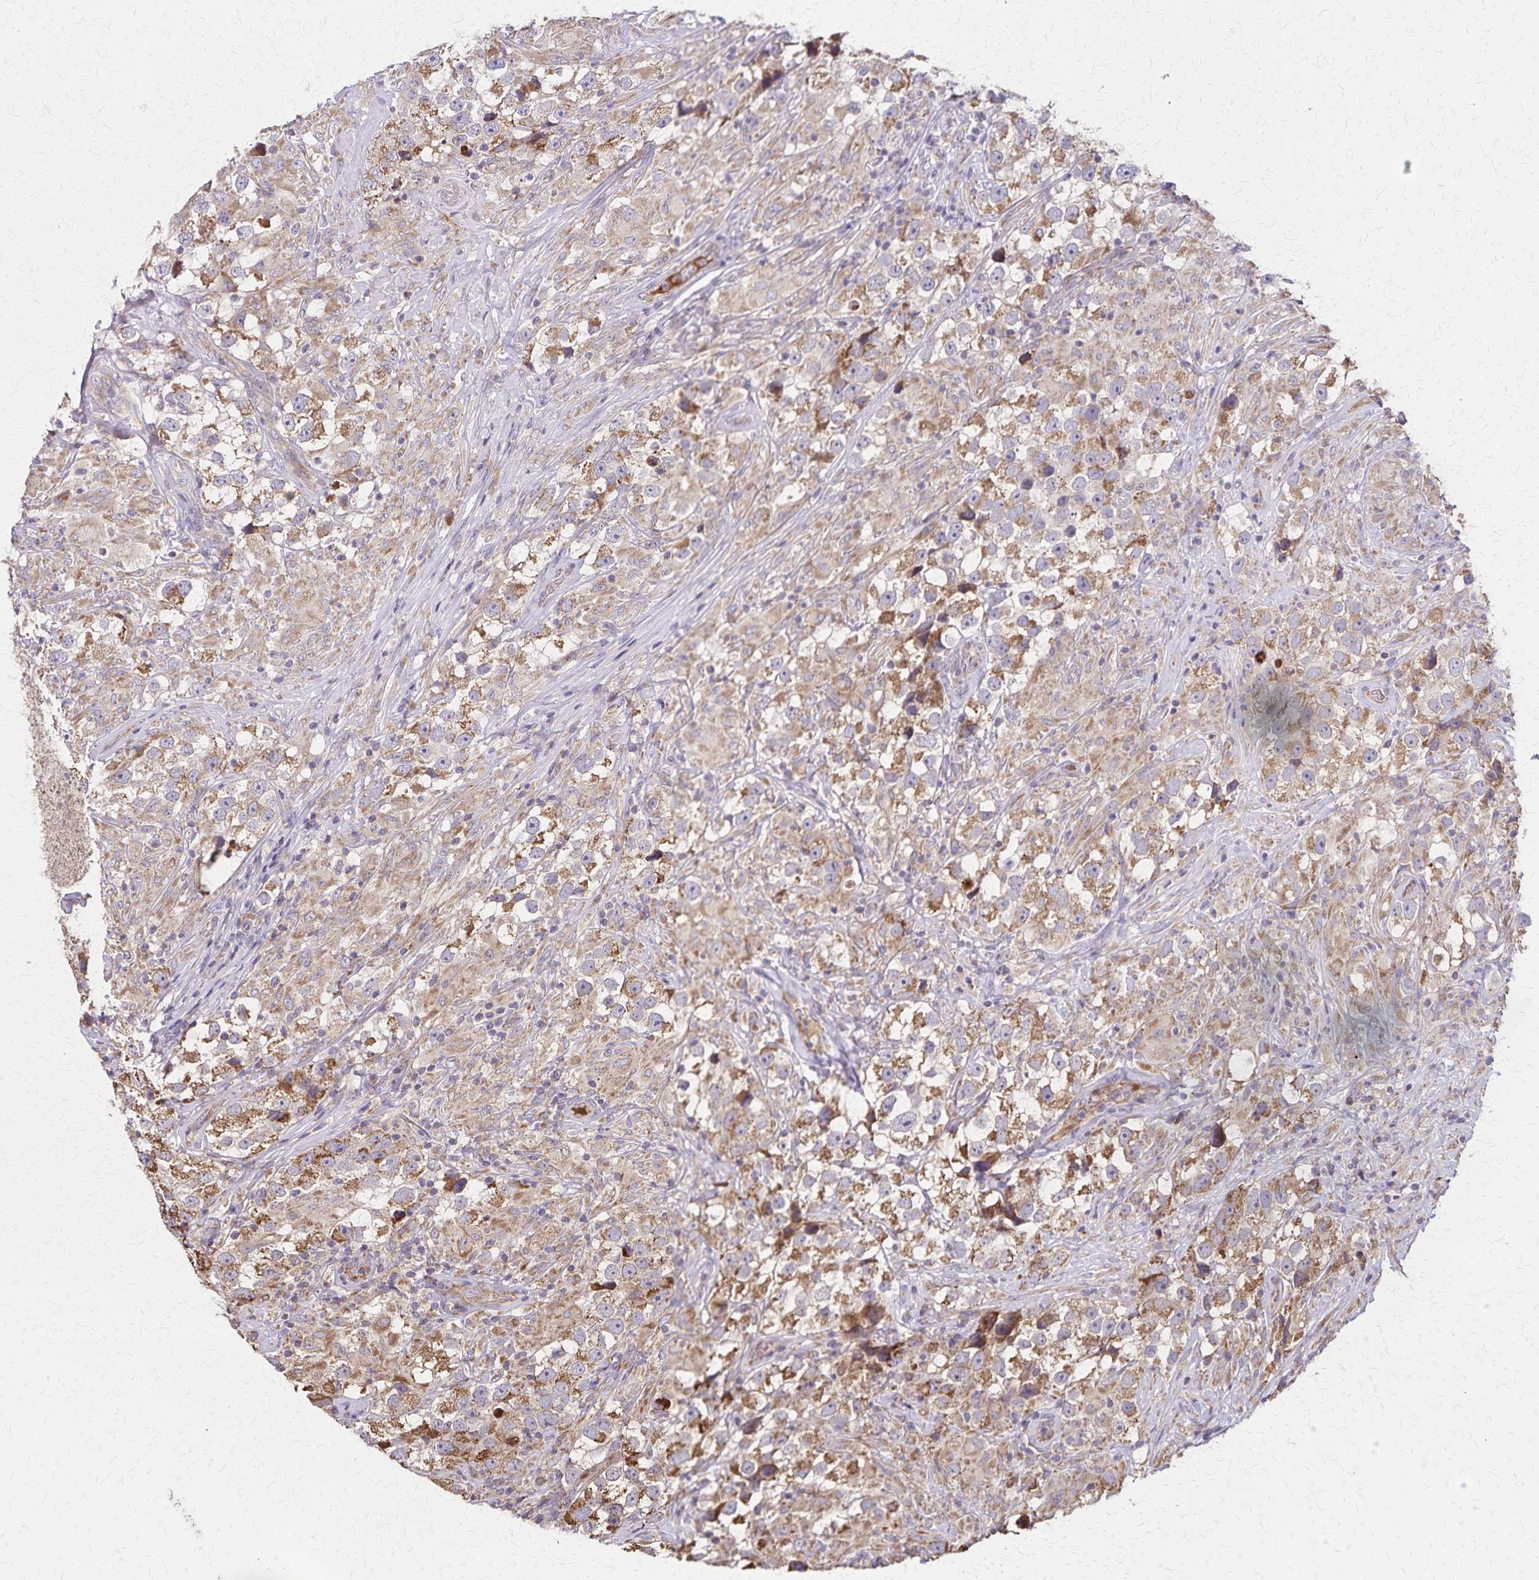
{"staining": {"intensity": "moderate", "quantity": ">75%", "location": "cytoplasmic/membranous"}, "tissue": "testis cancer", "cell_type": "Tumor cells", "image_type": "cancer", "snomed": [{"axis": "morphology", "description": "Seminoma, NOS"}, {"axis": "topography", "description": "Testis"}], "caption": "The histopathology image shows immunohistochemical staining of seminoma (testis). There is moderate cytoplasmic/membranous staining is identified in approximately >75% of tumor cells.", "gene": "RNF10", "patient": {"sex": "male", "age": 46}}